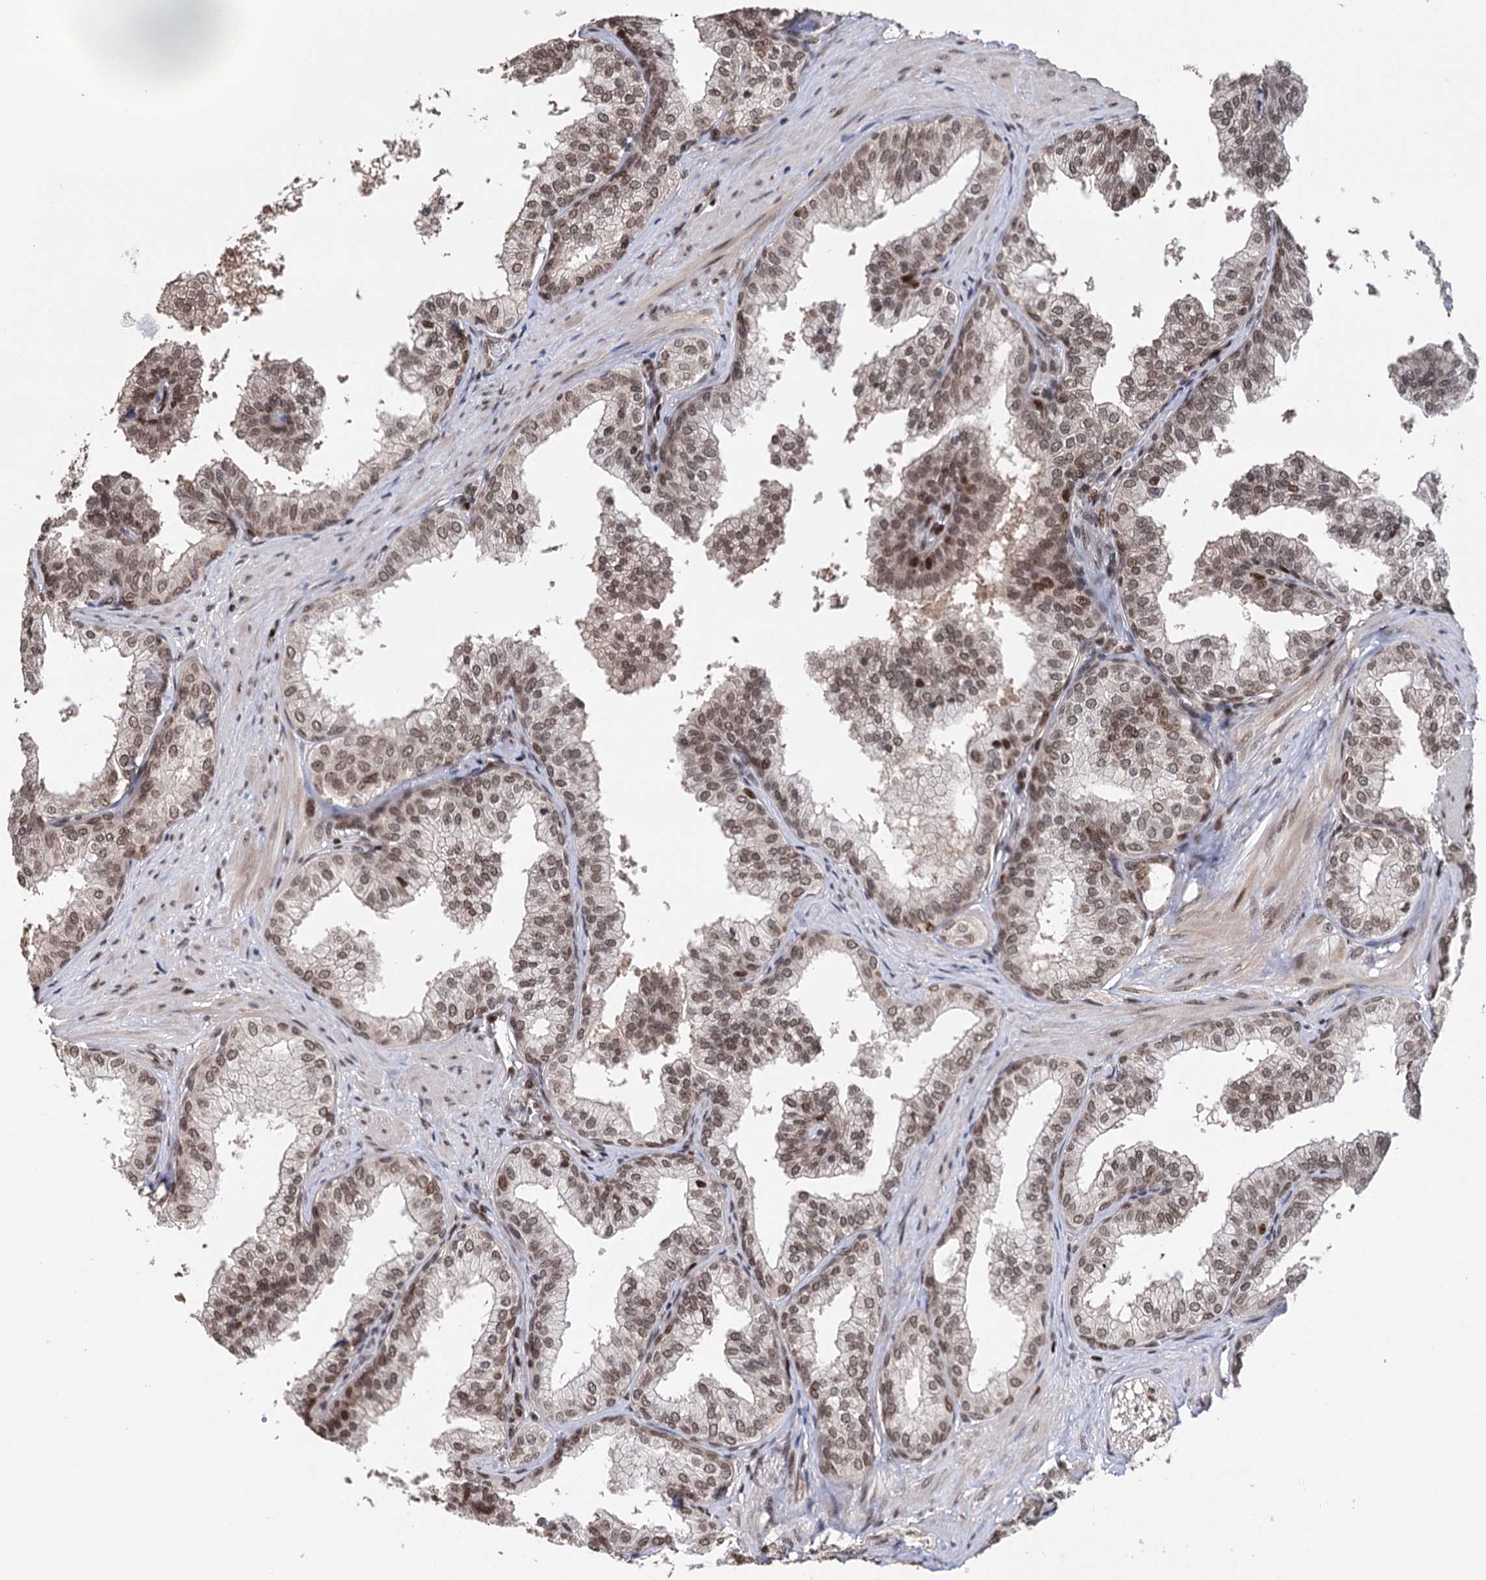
{"staining": {"intensity": "moderate", "quantity": ">75%", "location": "nuclear"}, "tissue": "prostate", "cell_type": "Glandular cells", "image_type": "normal", "snomed": [{"axis": "morphology", "description": "Normal tissue, NOS"}, {"axis": "topography", "description": "Prostate"}], "caption": "Immunohistochemical staining of unremarkable human prostate displays moderate nuclear protein positivity in approximately >75% of glandular cells. (DAB IHC, brown staining for protein, blue staining for nuclei).", "gene": "CCDC77", "patient": {"sex": "male", "age": 60}}